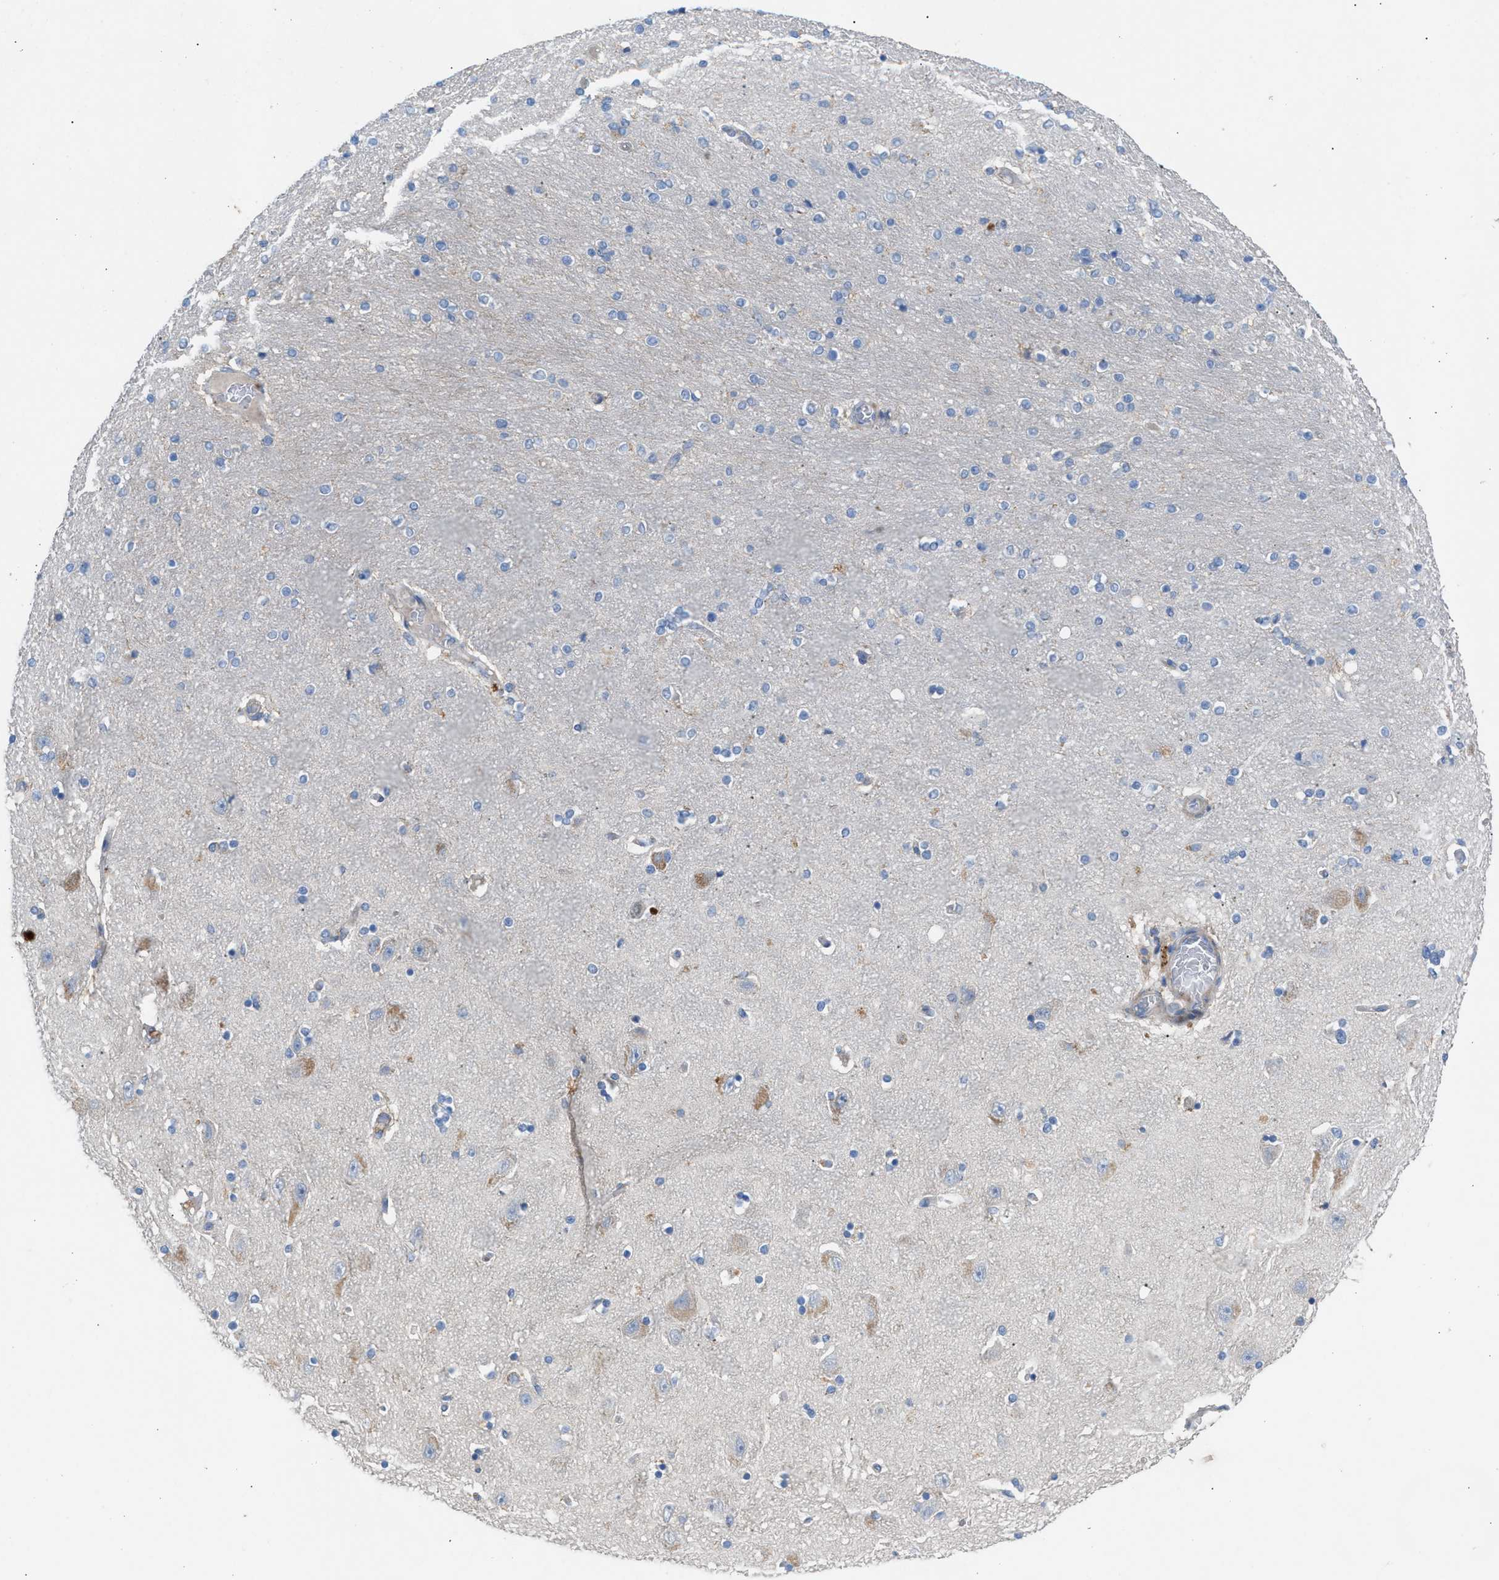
{"staining": {"intensity": "negative", "quantity": "none", "location": "none"}, "tissue": "hippocampus", "cell_type": "Glial cells", "image_type": "normal", "snomed": [{"axis": "morphology", "description": "Normal tissue, NOS"}, {"axis": "topography", "description": "Hippocampus"}], "caption": "Human hippocampus stained for a protein using immunohistochemistry exhibits no staining in glial cells.", "gene": "AOAH", "patient": {"sex": "female", "age": 54}}